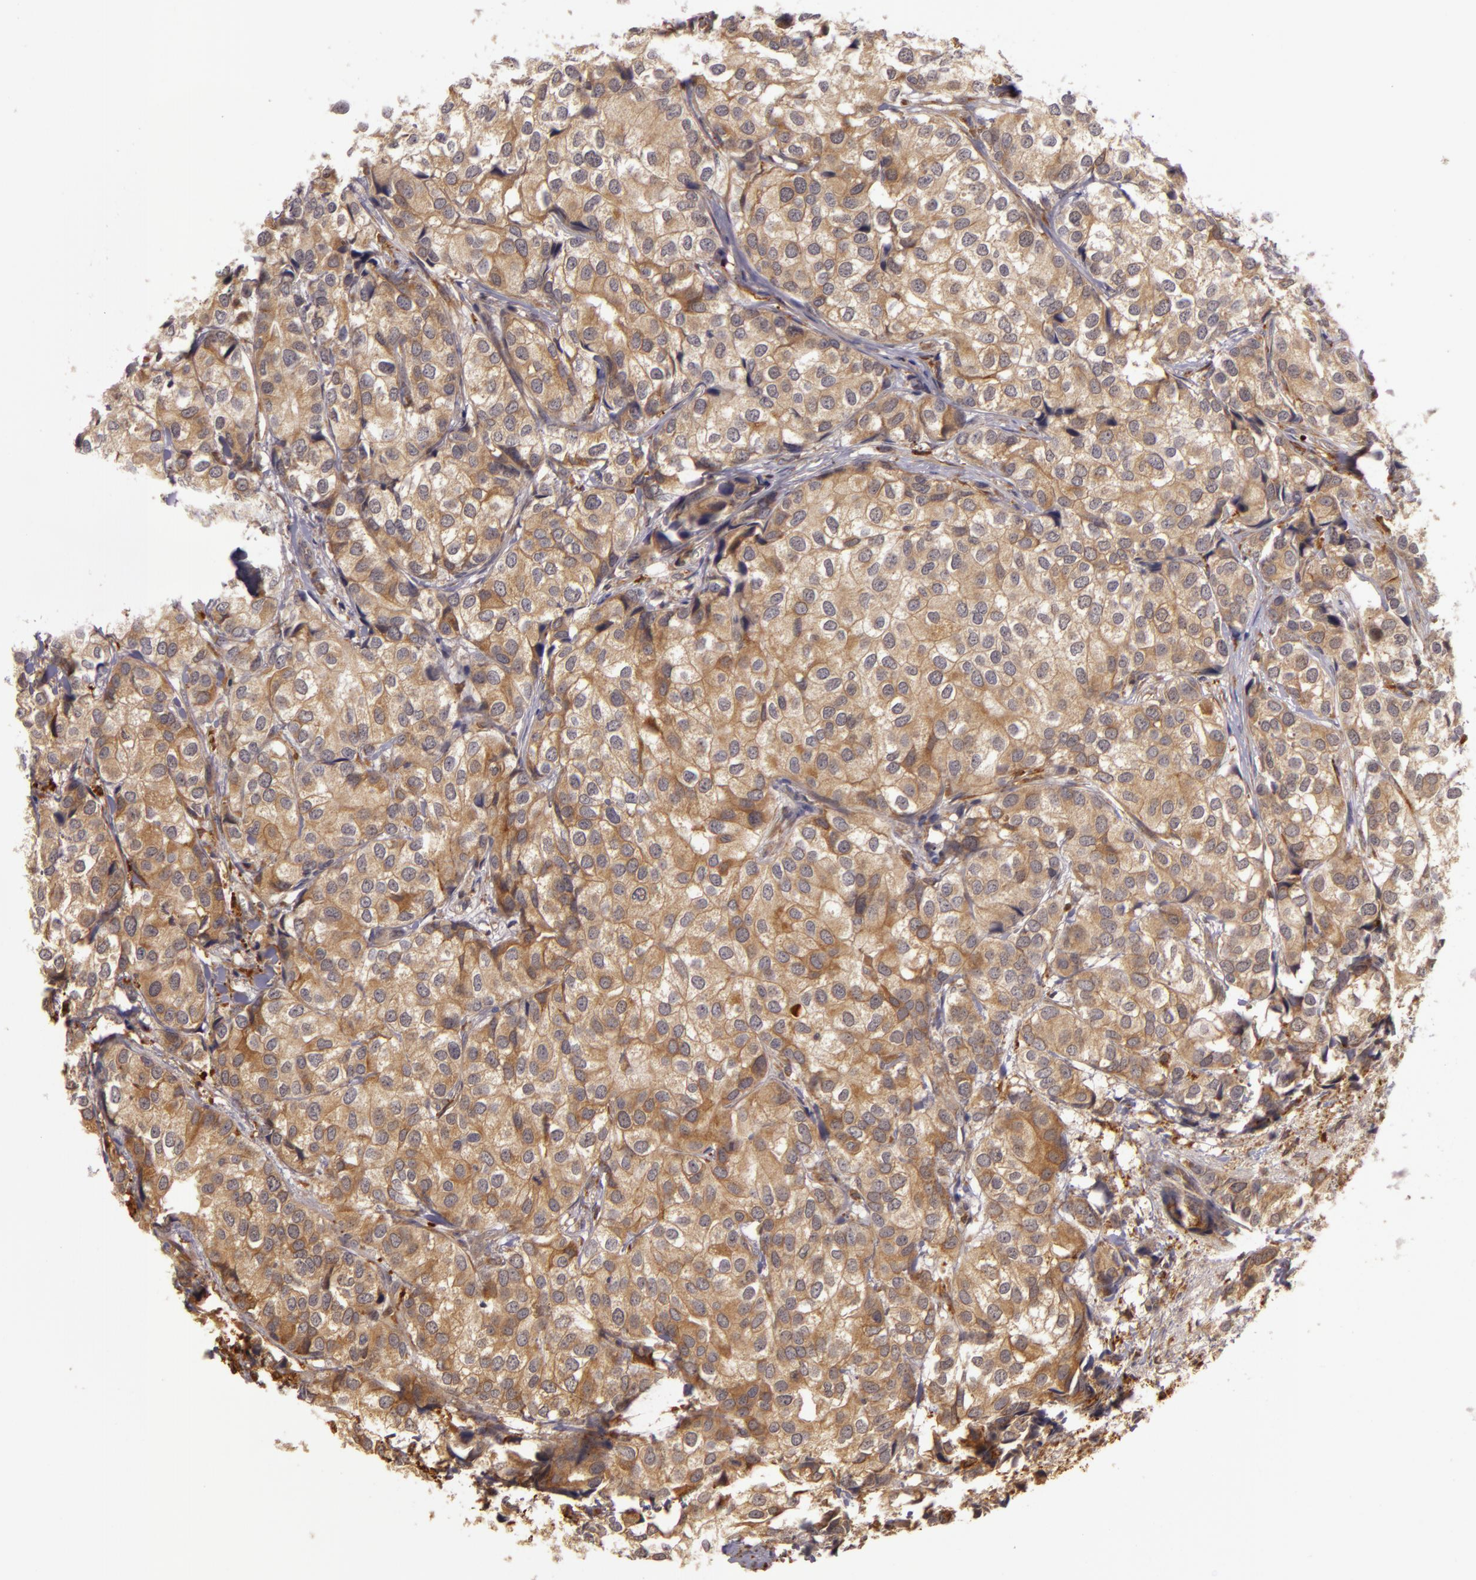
{"staining": {"intensity": "moderate", "quantity": ">75%", "location": "cytoplasmic/membranous"}, "tissue": "breast cancer", "cell_type": "Tumor cells", "image_type": "cancer", "snomed": [{"axis": "morphology", "description": "Duct carcinoma"}, {"axis": "topography", "description": "Breast"}], "caption": "Protein positivity by immunohistochemistry (IHC) exhibits moderate cytoplasmic/membranous expression in about >75% of tumor cells in infiltrating ductal carcinoma (breast).", "gene": "PPP1R3F", "patient": {"sex": "female", "age": 68}}